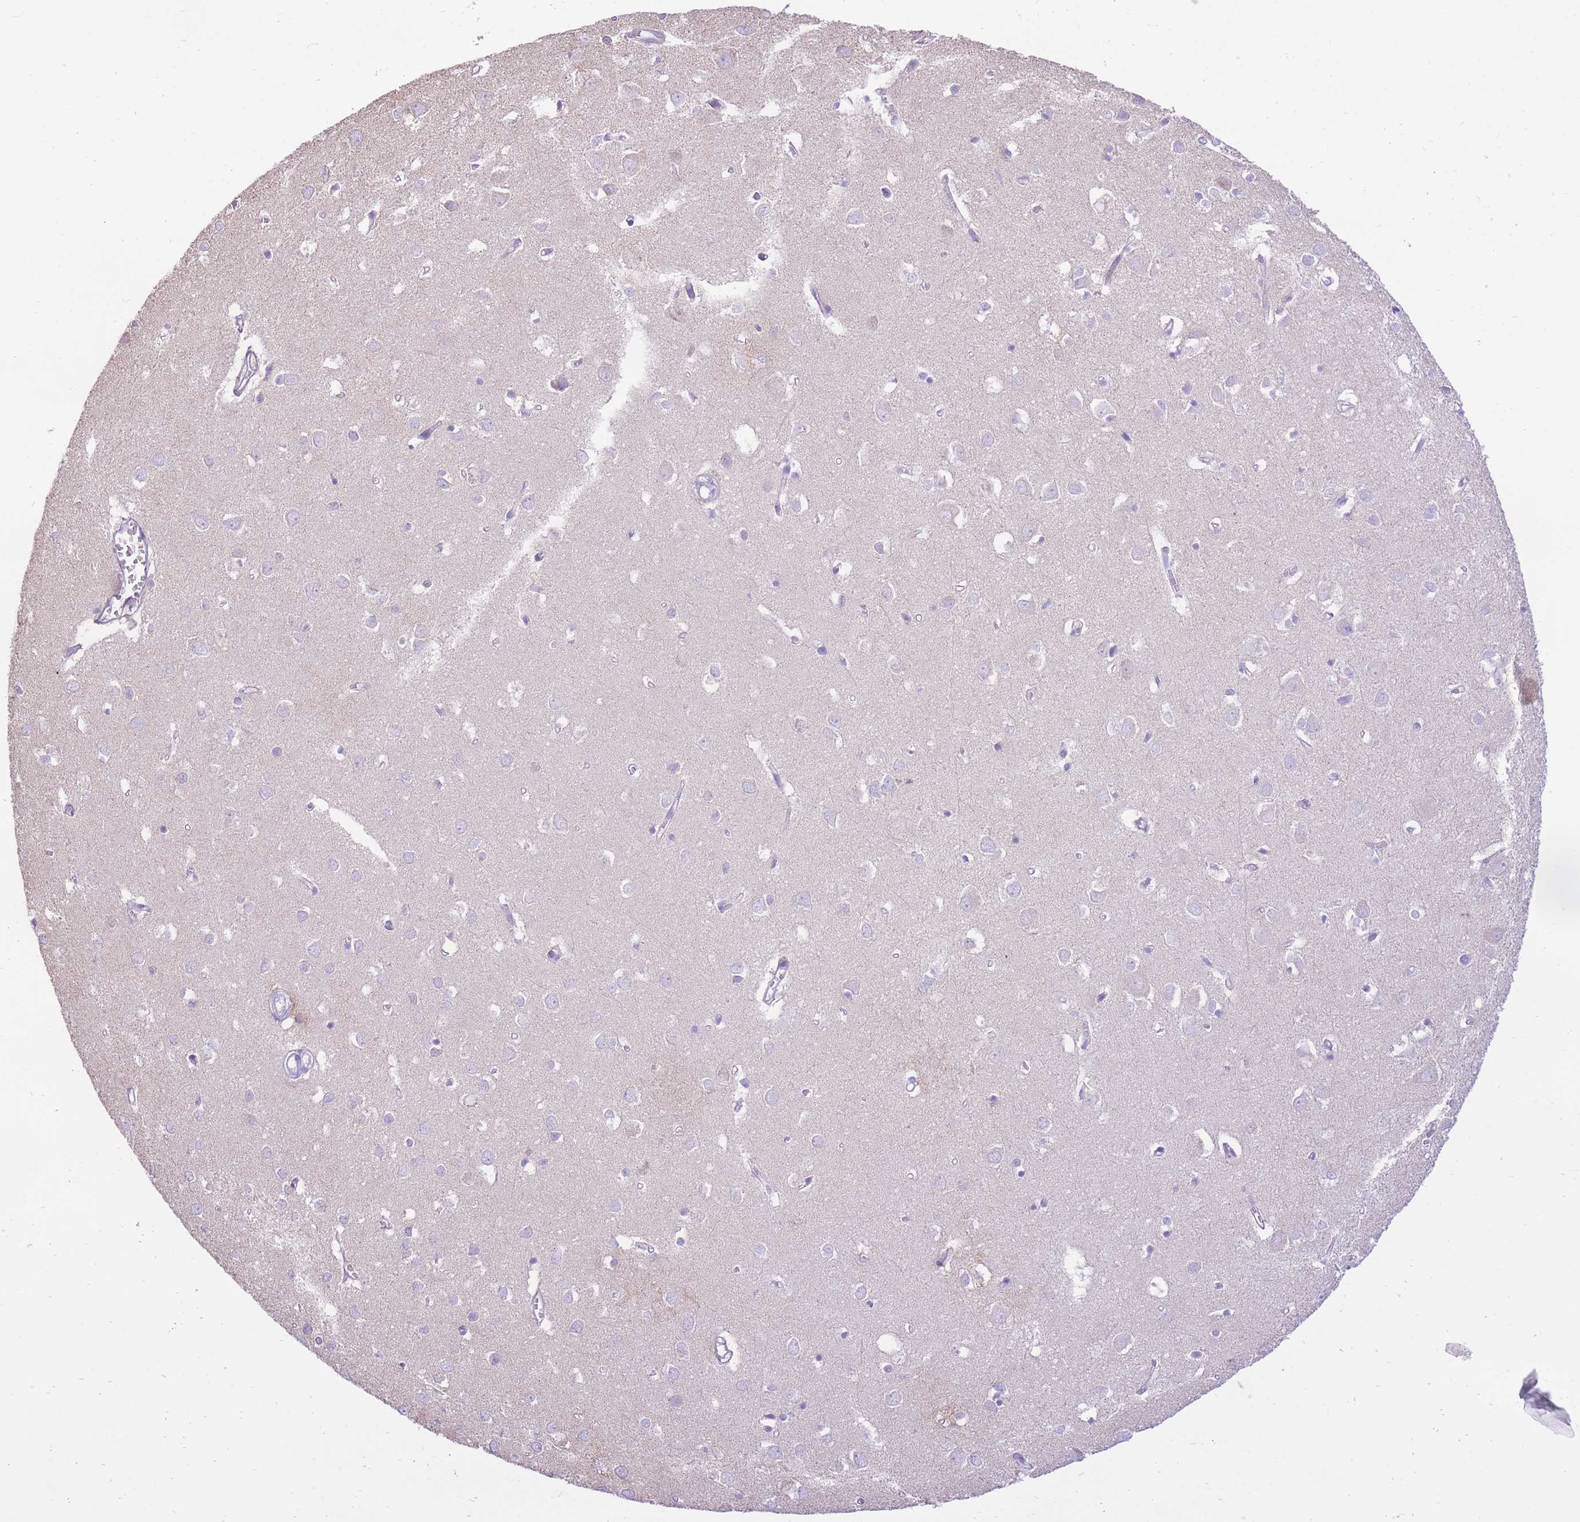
{"staining": {"intensity": "negative", "quantity": "none", "location": "none"}, "tissue": "cerebral cortex", "cell_type": "Endothelial cells", "image_type": "normal", "snomed": [{"axis": "morphology", "description": "Normal tissue, NOS"}, {"axis": "topography", "description": "Cerebral cortex"}], "caption": "This is a micrograph of immunohistochemistry (IHC) staining of normal cerebral cortex, which shows no expression in endothelial cells.", "gene": "SLC4A4", "patient": {"sex": "female", "age": 64}}